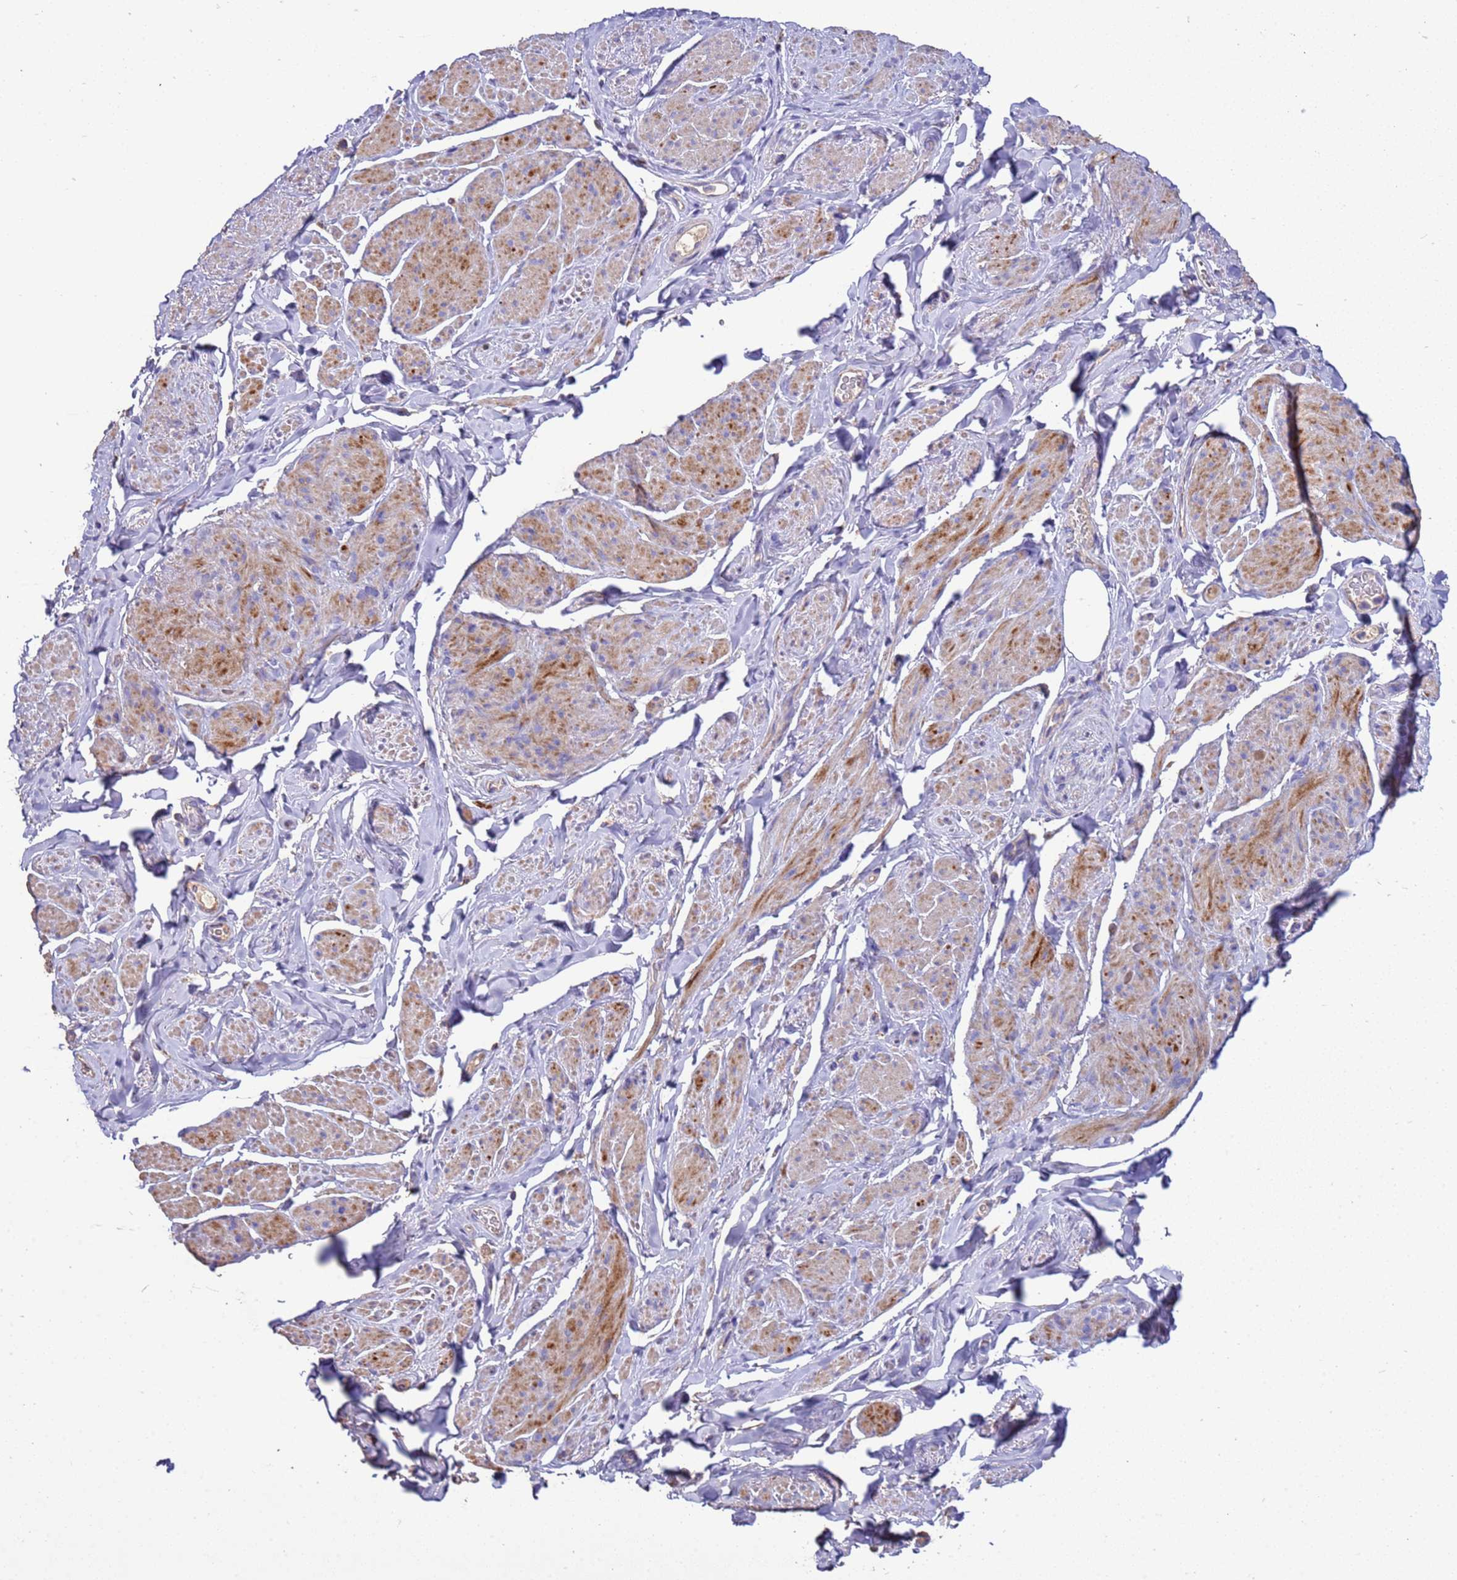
{"staining": {"intensity": "moderate", "quantity": "25%-75%", "location": "cytoplasmic/membranous"}, "tissue": "smooth muscle", "cell_type": "Smooth muscle cells", "image_type": "normal", "snomed": [{"axis": "morphology", "description": "Normal tissue, NOS"}, {"axis": "topography", "description": "Smooth muscle"}, {"axis": "topography", "description": "Peripheral nerve tissue"}], "caption": "IHC image of normal human smooth muscle stained for a protein (brown), which shows medium levels of moderate cytoplasmic/membranous positivity in approximately 25%-75% of smooth muscle cells.", "gene": "ZNFX1", "patient": {"sex": "male", "age": 69}}